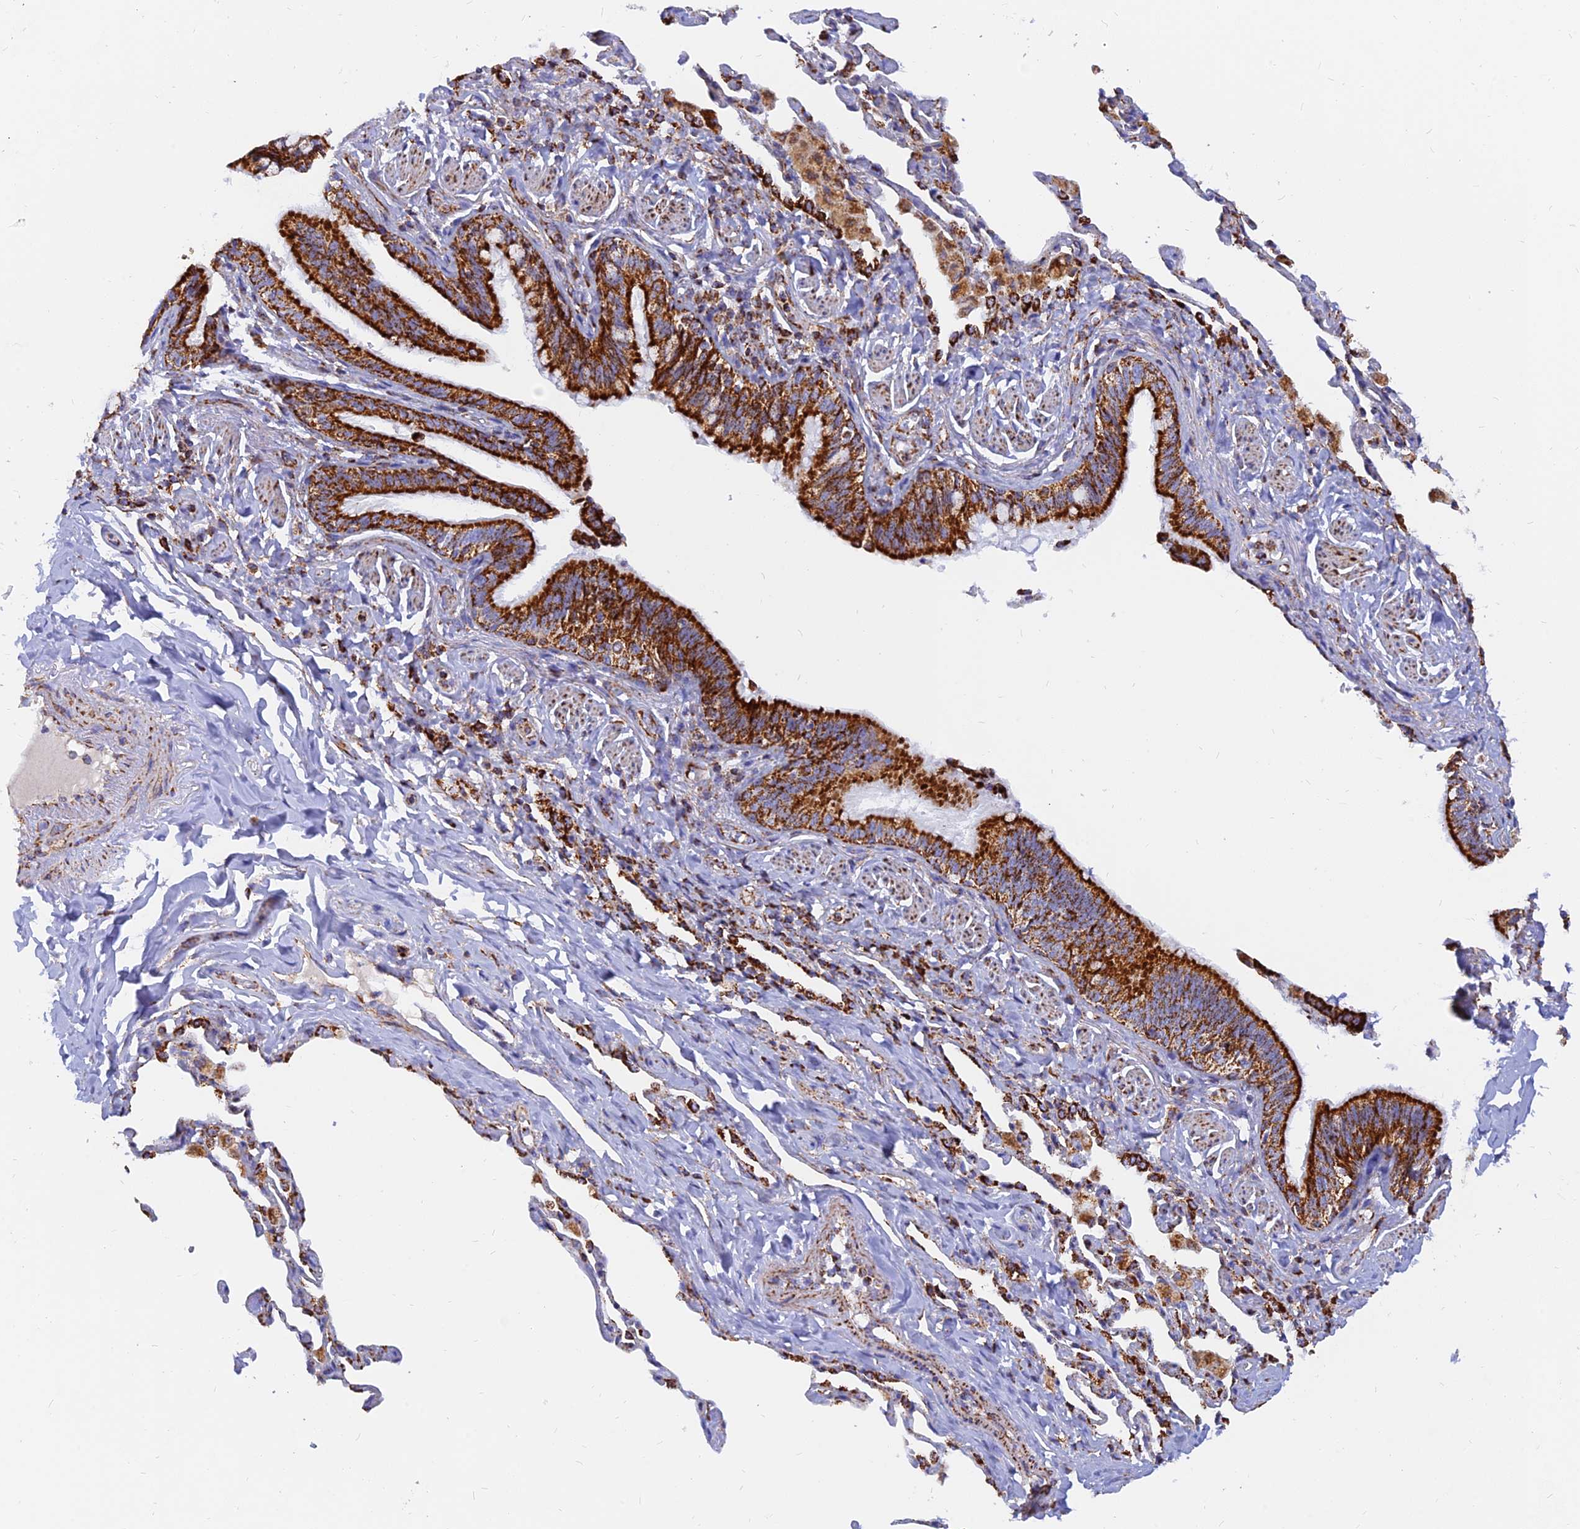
{"staining": {"intensity": "strong", "quantity": ">75%", "location": "cytoplasmic/membranous"}, "tissue": "bronchus", "cell_type": "Respiratory epithelial cells", "image_type": "normal", "snomed": [{"axis": "morphology", "description": "Normal tissue, NOS"}, {"axis": "morphology", "description": "Inflammation, NOS"}, {"axis": "topography", "description": "Bronchus"}, {"axis": "topography", "description": "Lung"}], "caption": "Unremarkable bronchus shows strong cytoplasmic/membranous expression in approximately >75% of respiratory epithelial cells (brown staining indicates protein expression, while blue staining denotes nuclei)..", "gene": "NDUFB6", "patient": {"sex": "female", "age": 46}}